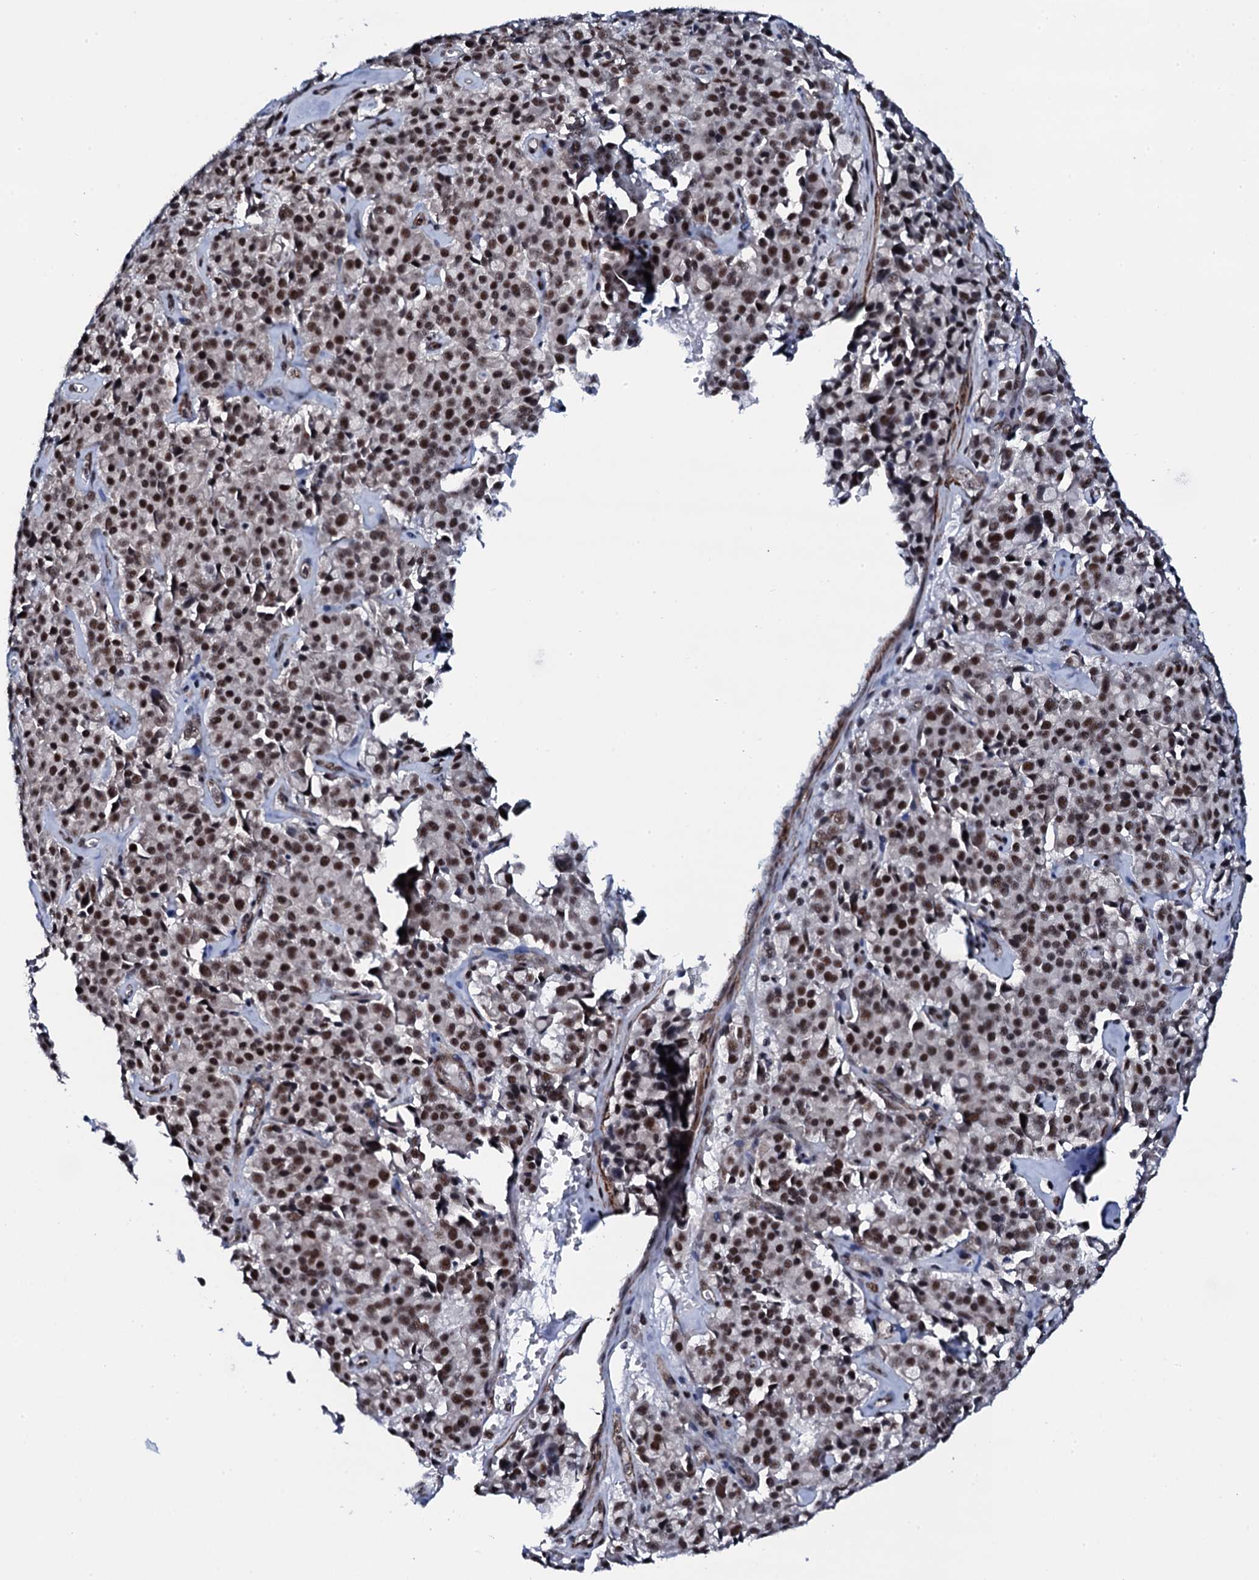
{"staining": {"intensity": "moderate", "quantity": ">75%", "location": "nuclear"}, "tissue": "pancreatic cancer", "cell_type": "Tumor cells", "image_type": "cancer", "snomed": [{"axis": "morphology", "description": "Adenocarcinoma, NOS"}, {"axis": "topography", "description": "Pancreas"}], "caption": "Immunohistochemistry (DAB) staining of human adenocarcinoma (pancreatic) demonstrates moderate nuclear protein expression in about >75% of tumor cells.", "gene": "CWC15", "patient": {"sex": "male", "age": 65}}